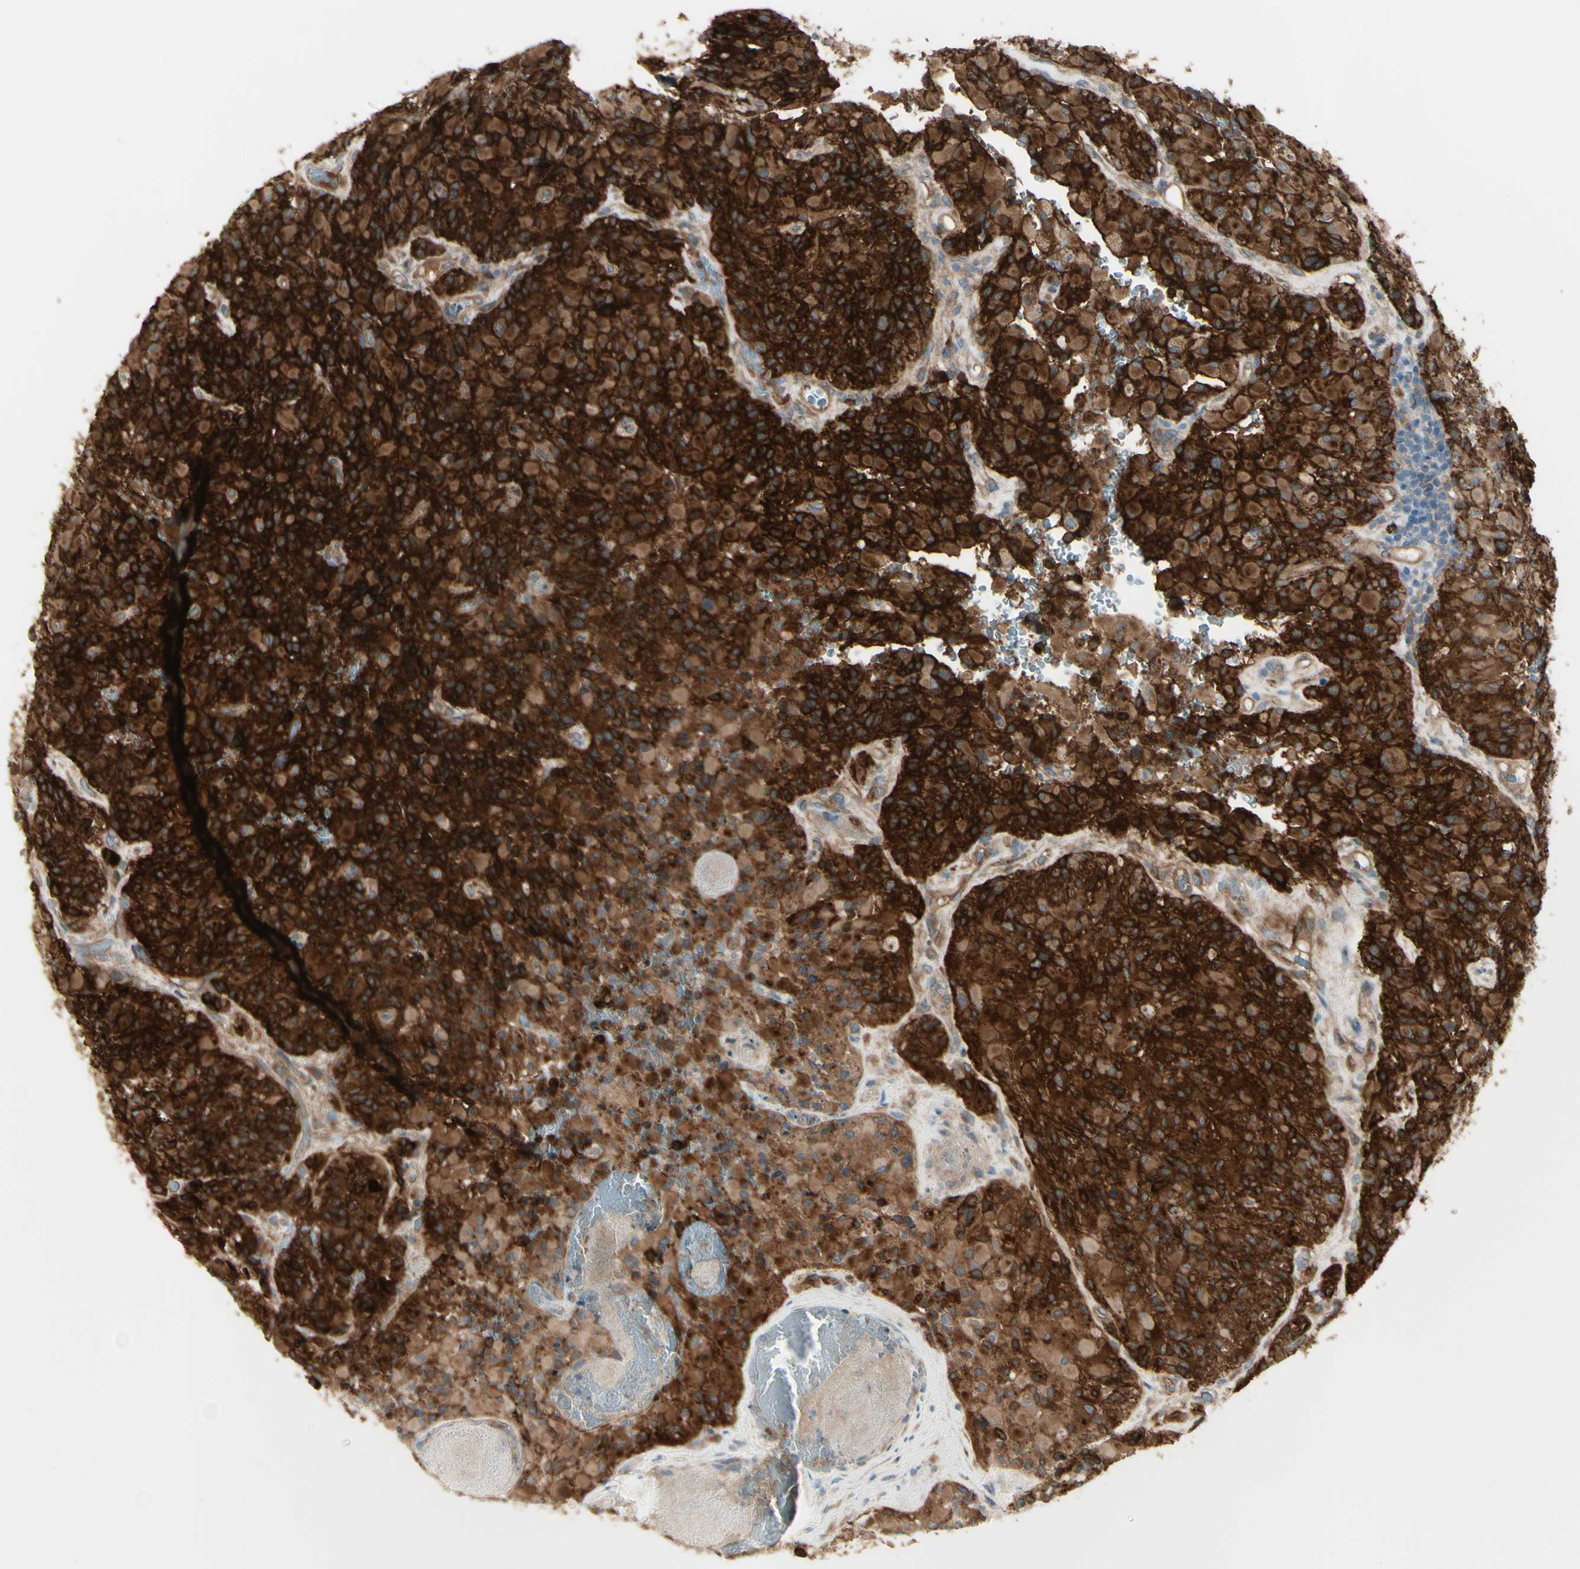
{"staining": {"intensity": "strong", "quantity": ">75%", "location": "cytoplasmic/membranous"}, "tissue": "glioma", "cell_type": "Tumor cells", "image_type": "cancer", "snomed": [{"axis": "morphology", "description": "Glioma, malignant, High grade"}, {"axis": "topography", "description": "Brain"}], "caption": "Strong cytoplasmic/membranous protein positivity is appreciated in approximately >75% of tumor cells in malignant glioma (high-grade).", "gene": "PCDHGA2", "patient": {"sex": "male", "age": 71}}